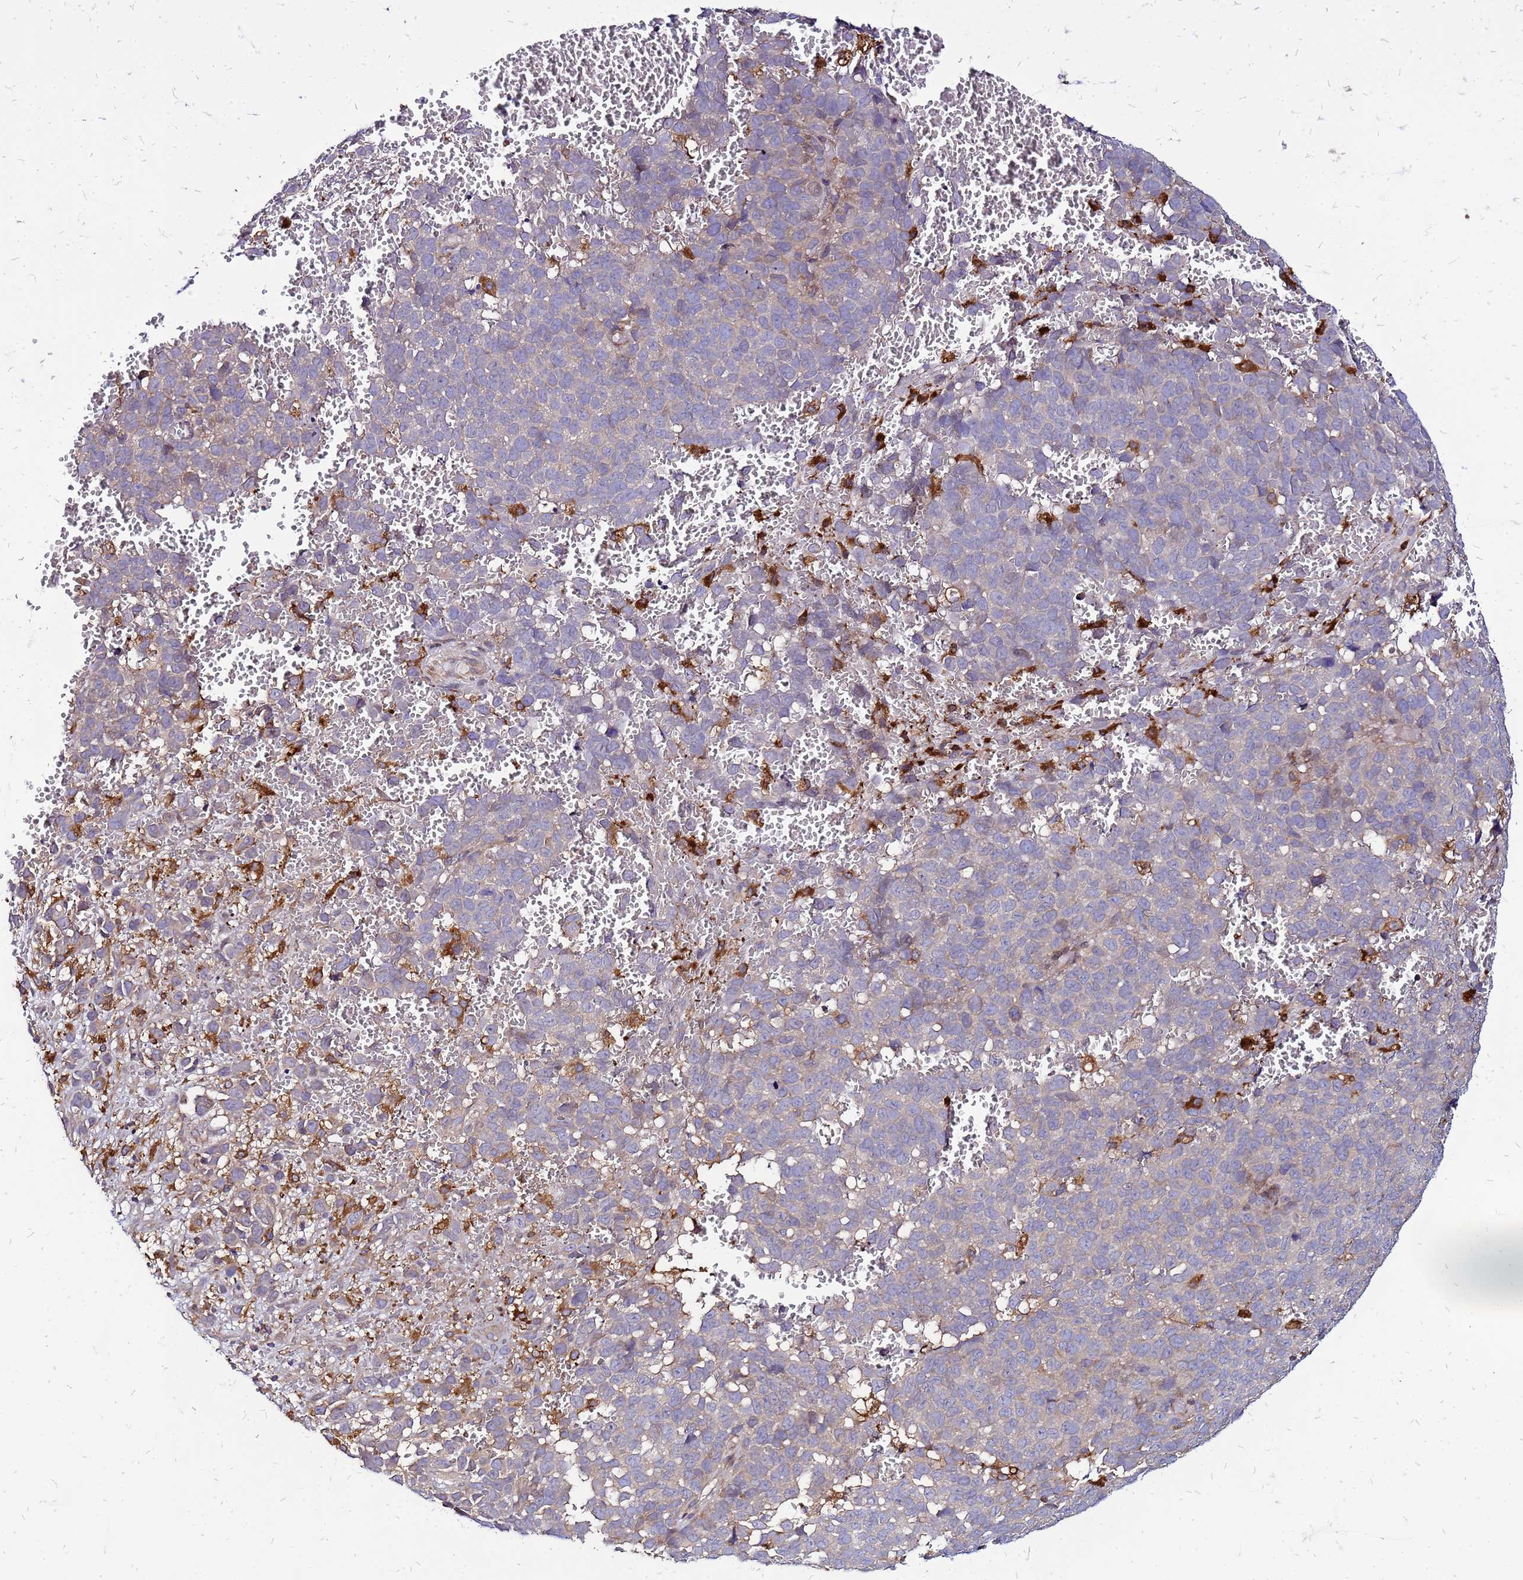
{"staining": {"intensity": "negative", "quantity": "none", "location": "none"}, "tissue": "melanoma", "cell_type": "Tumor cells", "image_type": "cancer", "snomed": [{"axis": "morphology", "description": "Malignant melanoma, NOS"}, {"axis": "topography", "description": "Nose, NOS"}], "caption": "High power microscopy image of an IHC histopathology image of melanoma, revealing no significant staining in tumor cells.", "gene": "CYBC1", "patient": {"sex": "female", "age": 48}}